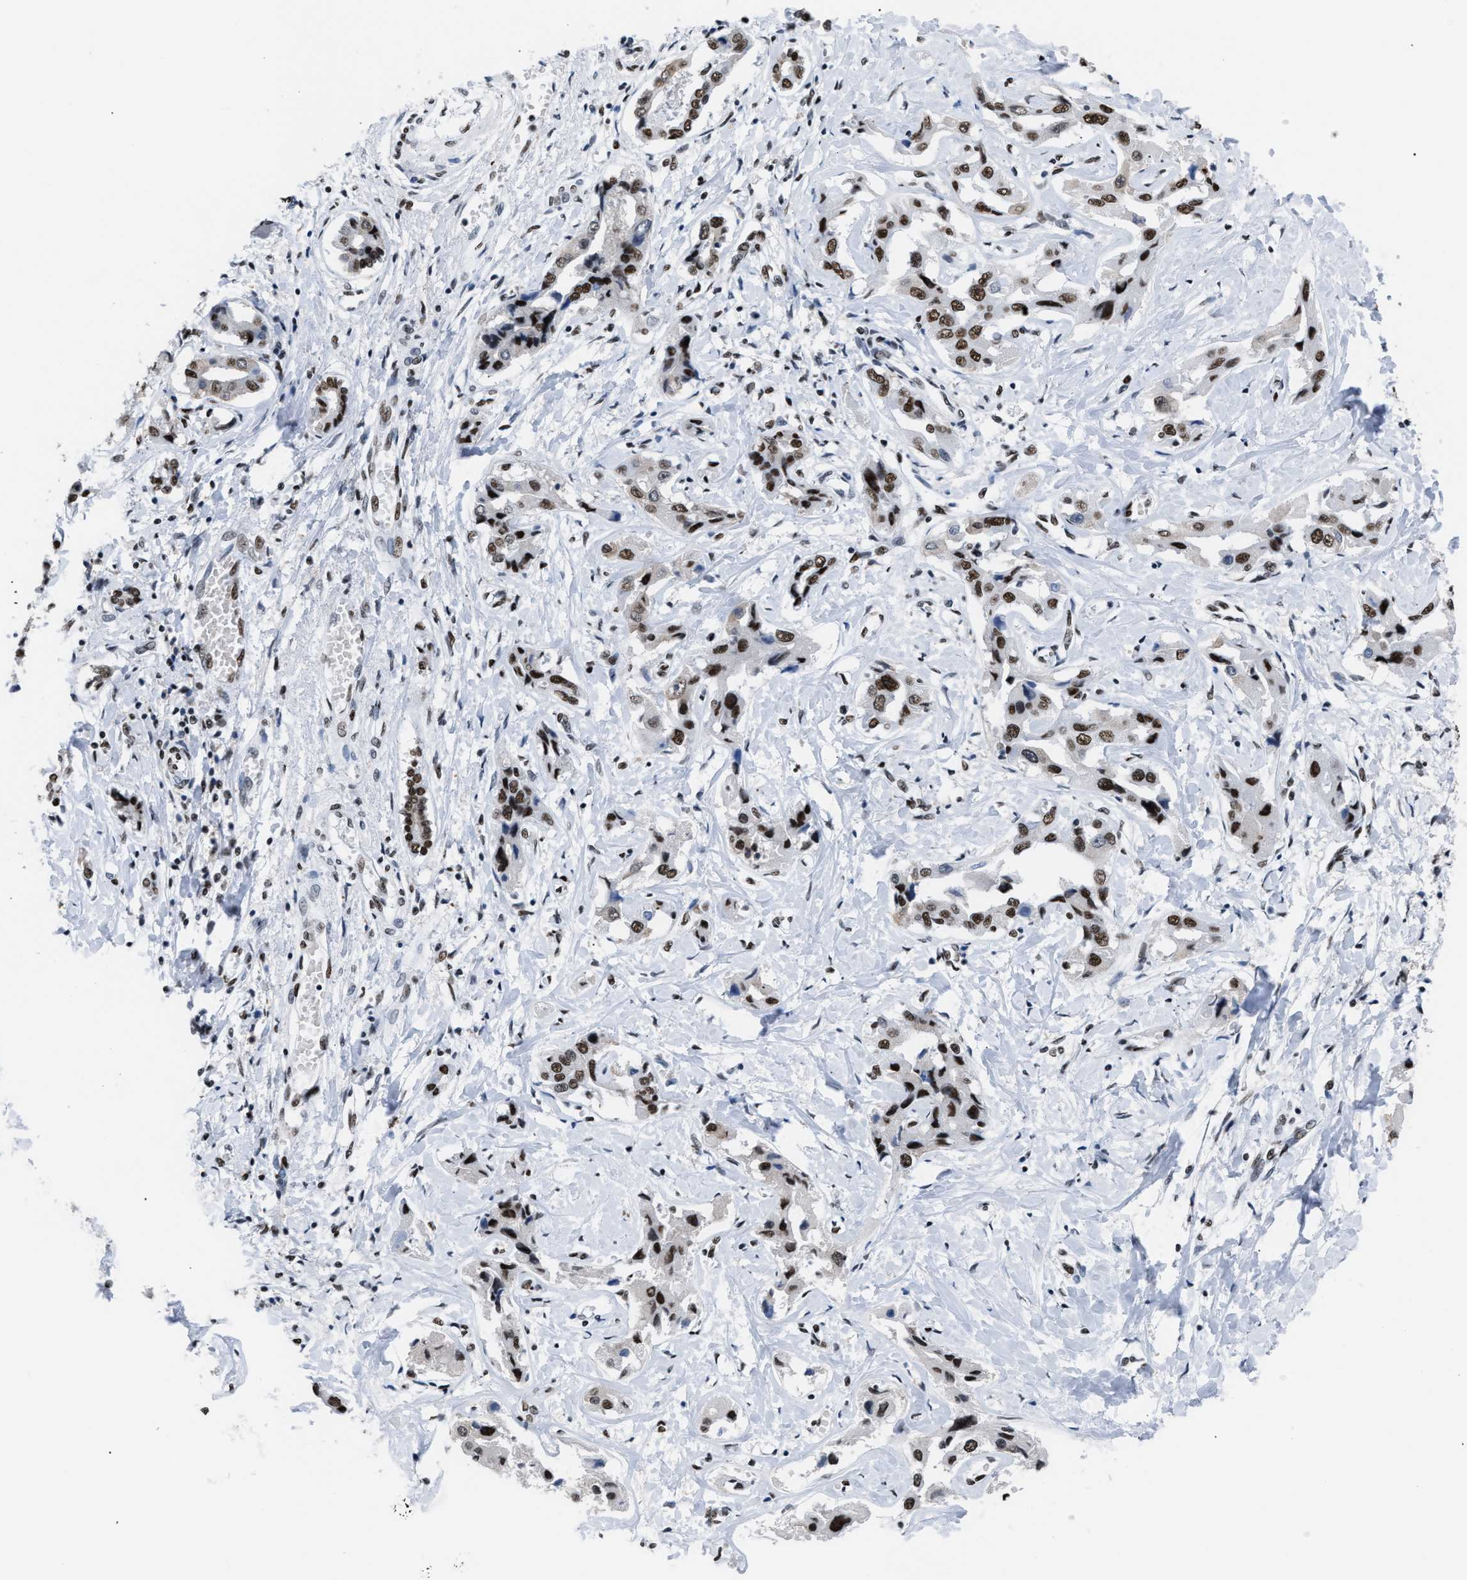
{"staining": {"intensity": "moderate", "quantity": ">75%", "location": "nuclear"}, "tissue": "liver cancer", "cell_type": "Tumor cells", "image_type": "cancer", "snomed": [{"axis": "morphology", "description": "Cholangiocarcinoma"}, {"axis": "topography", "description": "Liver"}], "caption": "Immunohistochemistry (IHC) (DAB) staining of human liver cholangiocarcinoma displays moderate nuclear protein staining in approximately >75% of tumor cells. (DAB = brown stain, brightfield microscopy at high magnification).", "gene": "CCAR2", "patient": {"sex": "male", "age": 59}}